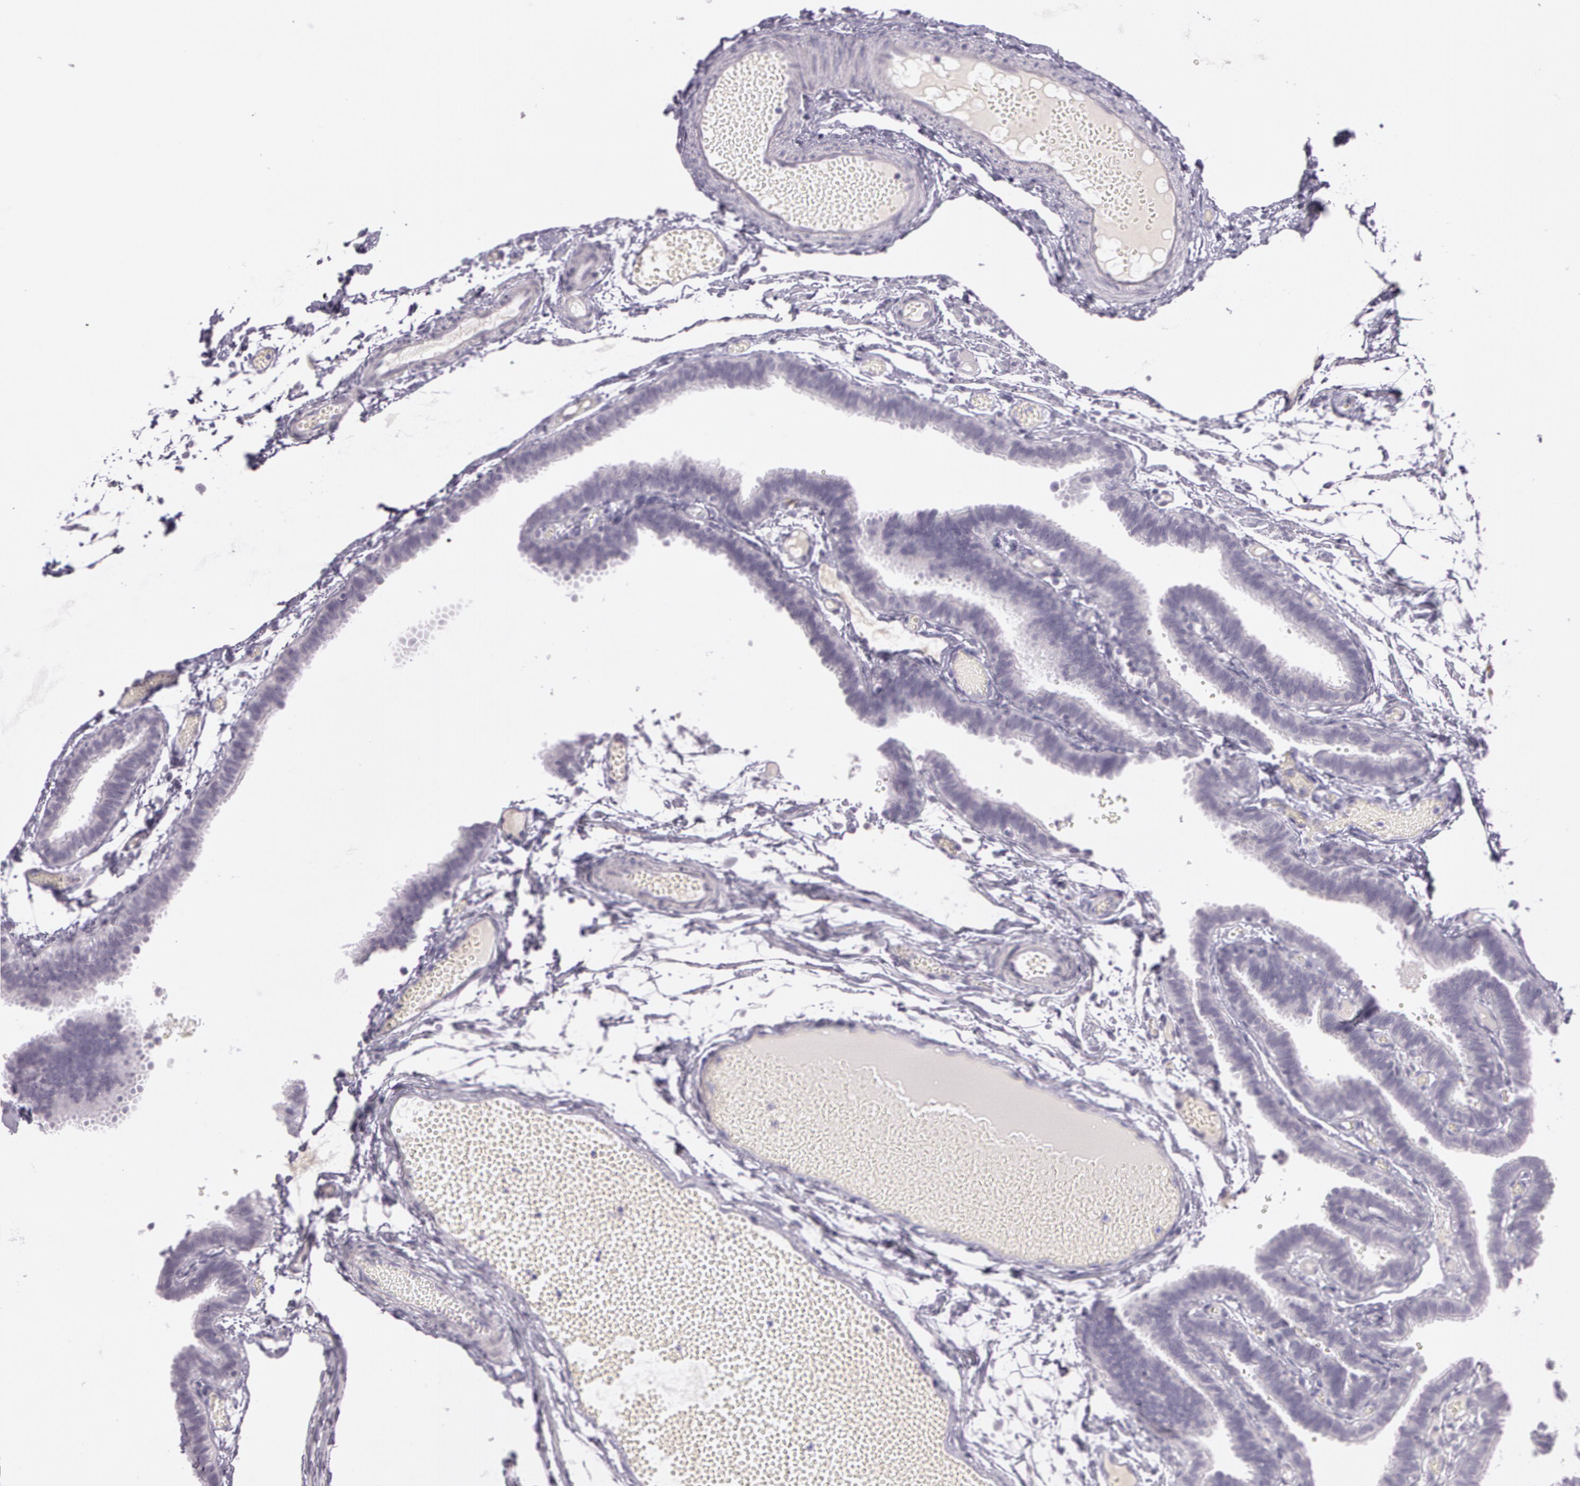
{"staining": {"intensity": "negative", "quantity": "none", "location": "none"}, "tissue": "fallopian tube", "cell_type": "Glandular cells", "image_type": "normal", "snomed": [{"axis": "morphology", "description": "Normal tissue, NOS"}, {"axis": "topography", "description": "Fallopian tube"}], "caption": "DAB (3,3'-diaminobenzidine) immunohistochemical staining of normal fallopian tube reveals no significant staining in glandular cells. (Immunohistochemistry, brightfield microscopy, high magnification).", "gene": "OTC", "patient": {"sex": "female", "age": 29}}